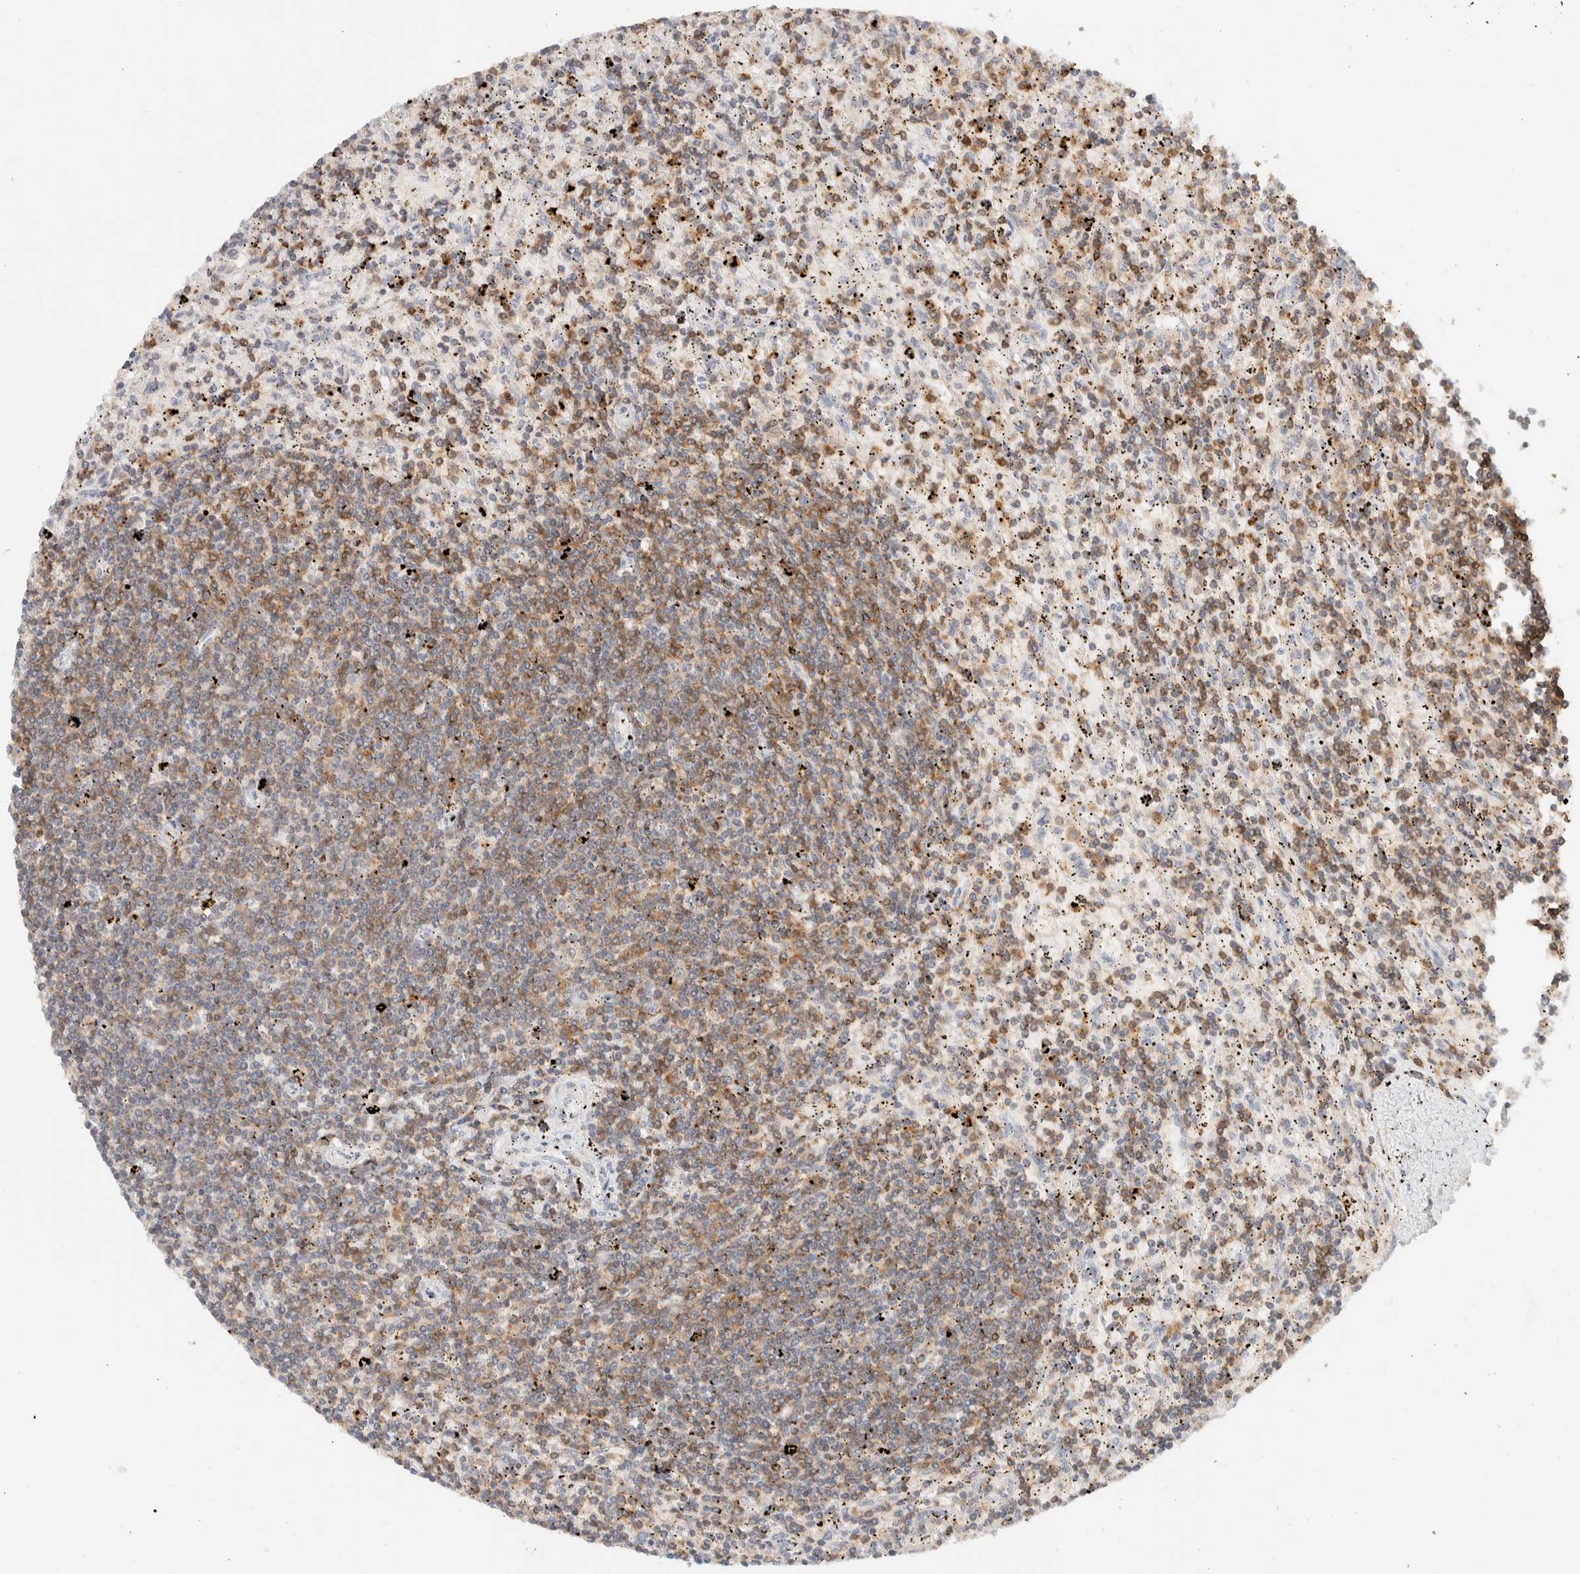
{"staining": {"intensity": "moderate", "quantity": "25%-75%", "location": "cytoplasmic/membranous"}, "tissue": "lymphoma", "cell_type": "Tumor cells", "image_type": "cancer", "snomed": [{"axis": "morphology", "description": "Malignant lymphoma, non-Hodgkin's type, Low grade"}, {"axis": "topography", "description": "Spleen"}], "caption": "The photomicrograph displays staining of lymphoma, revealing moderate cytoplasmic/membranous protein staining (brown color) within tumor cells. Using DAB (3,3'-diaminobenzidine) (brown) and hematoxylin (blue) stains, captured at high magnification using brightfield microscopy.", "gene": "RUNDC1", "patient": {"sex": "male", "age": 76}}